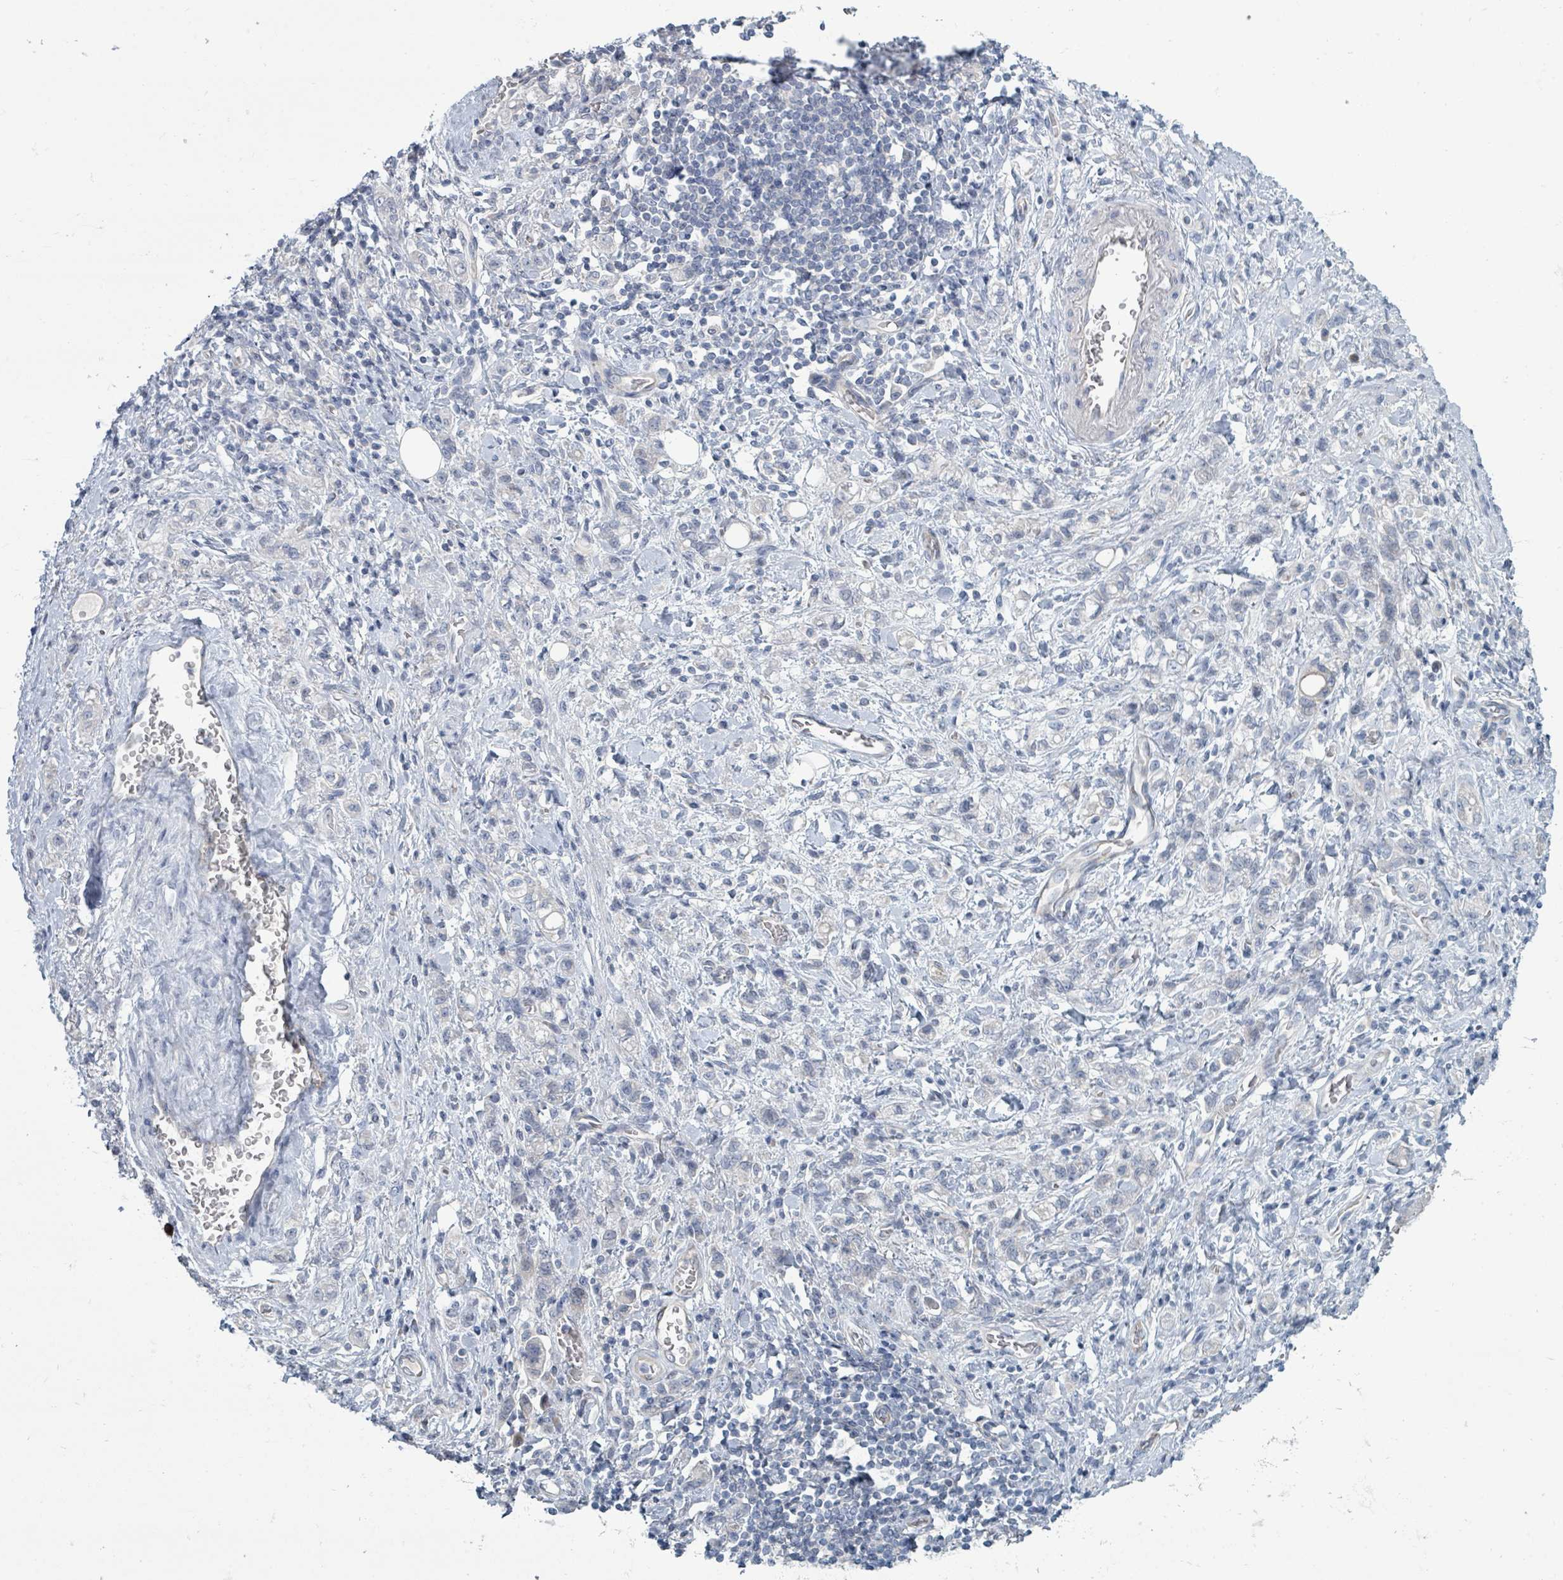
{"staining": {"intensity": "negative", "quantity": "none", "location": "none"}, "tissue": "stomach cancer", "cell_type": "Tumor cells", "image_type": "cancer", "snomed": [{"axis": "morphology", "description": "Adenocarcinoma, NOS"}, {"axis": "topography", "description": "Stomach"}], "caption": "Tumor cells are negative for protein expression in human stomach cancer.", "gene": "SLC25A45", "patient": {"sex": "male", "age": 77}}